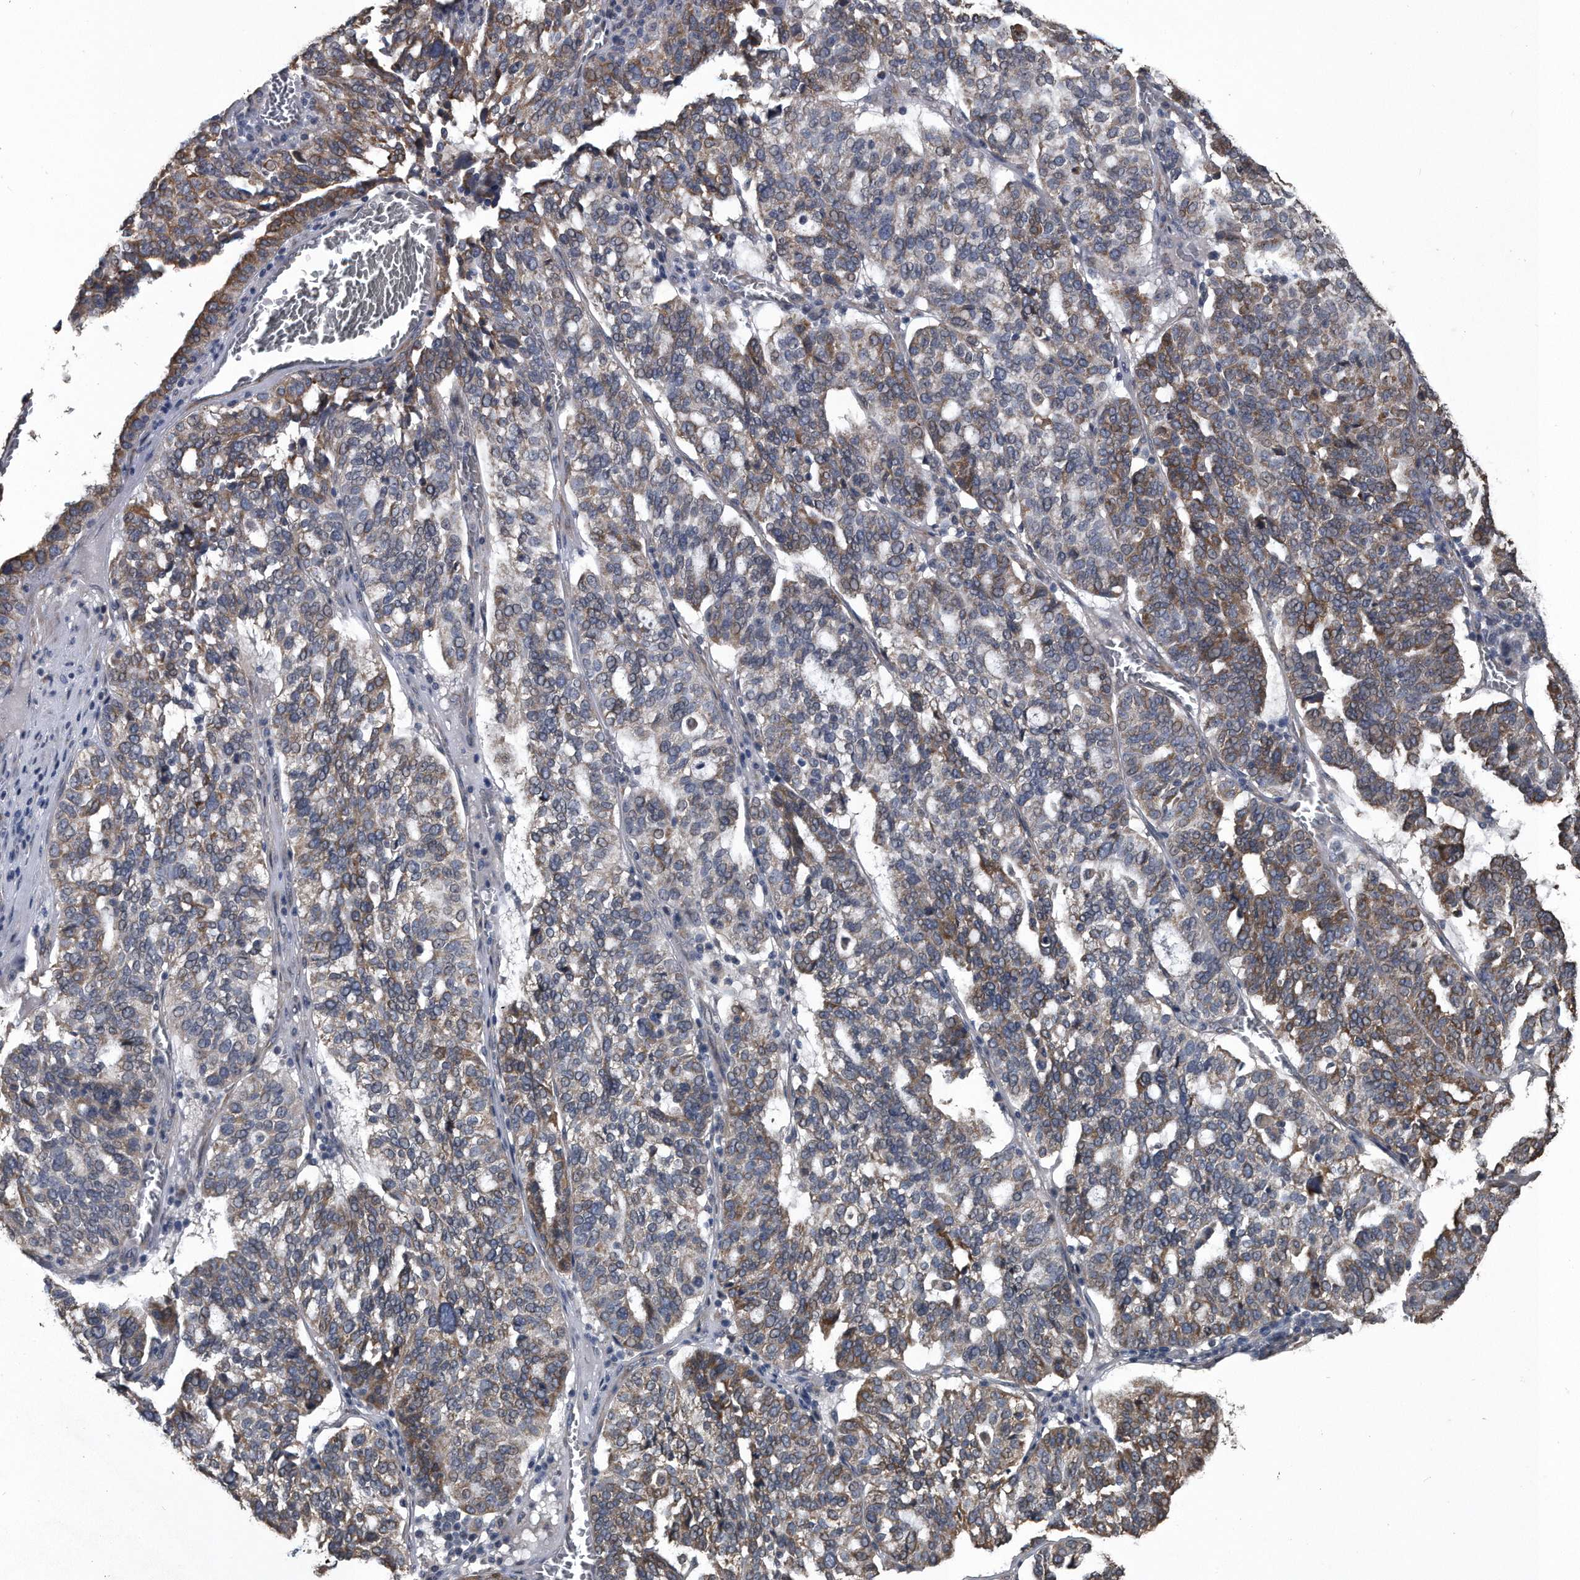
{"staining": {"intensity": "moderate", "quantity": "25%-75%", "location": "cytoplasmic/membranous"}, "tissue": "ovarian cancer", "cell_type": "Tumor cells", "image_type": "cancer", "snomed": [{"axis": "morphology", "description": "Cystadenocarcinoma, serous, NOS"}, {"axis": "topography", "description": "Ovary"}], "caption": "Ovarian serous cystadenocarcinoma was stained to show a protein in brown. There is medium levels of moderate cytoplasmic/membranous positivity in approximately 25%-75% of tumor cells. The staining is performed using DAB (3,3'-diaminobenzidine) brown chromogen to label protein expression. The nuclei are counter-stained blue using hematoxylin.", "gene": "PCLO", "patient": {"sex": "female", "age": 59}}